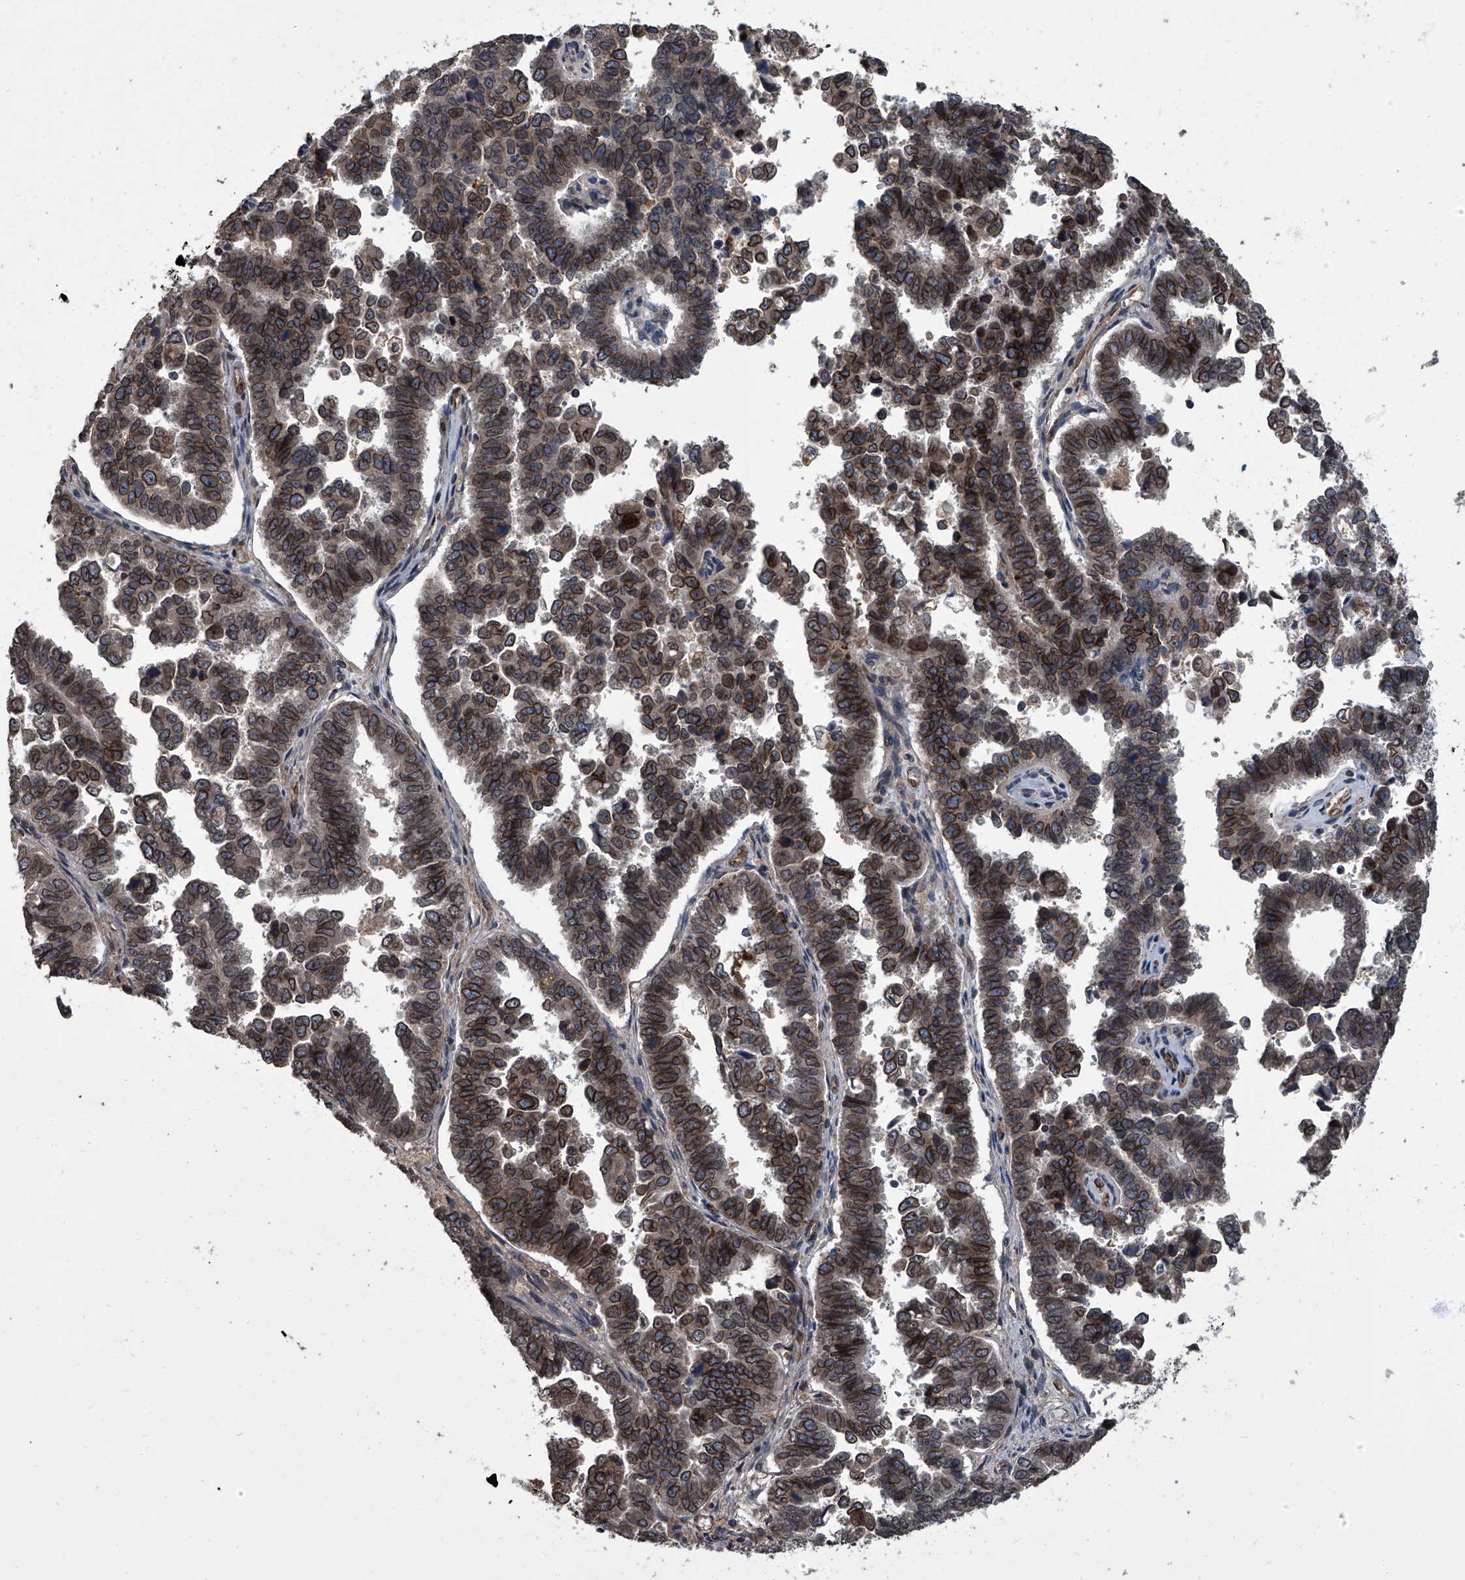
{"staining": {"intensity": "moderate", "quantity": ">75%", "location": "cytoplasmic/membranous,nuclear"}, "tissue": "endometrial cancer", "cell_type": "Tumor cells", "image_type": "cancer", "snomed": [{"axis": "morphology", "description": "Adenocarcinoma, NOS"}, {"axis": "topography", "description": "Endometrium"}], "caption": "Immunohistochemical staining of endometrial cancer displays medium levels of moderate cytoplasmic/membranous and nuclear protein expression in about >75% of tumor cells. Using DAB (3,3'-diaminobenzidine) (brown) and hematoxylin (blue) stains, captured at high magnification using brightfield microscopy.", "gene": "LRRC8C", "patient": {"sex": "female", "age": 75}}